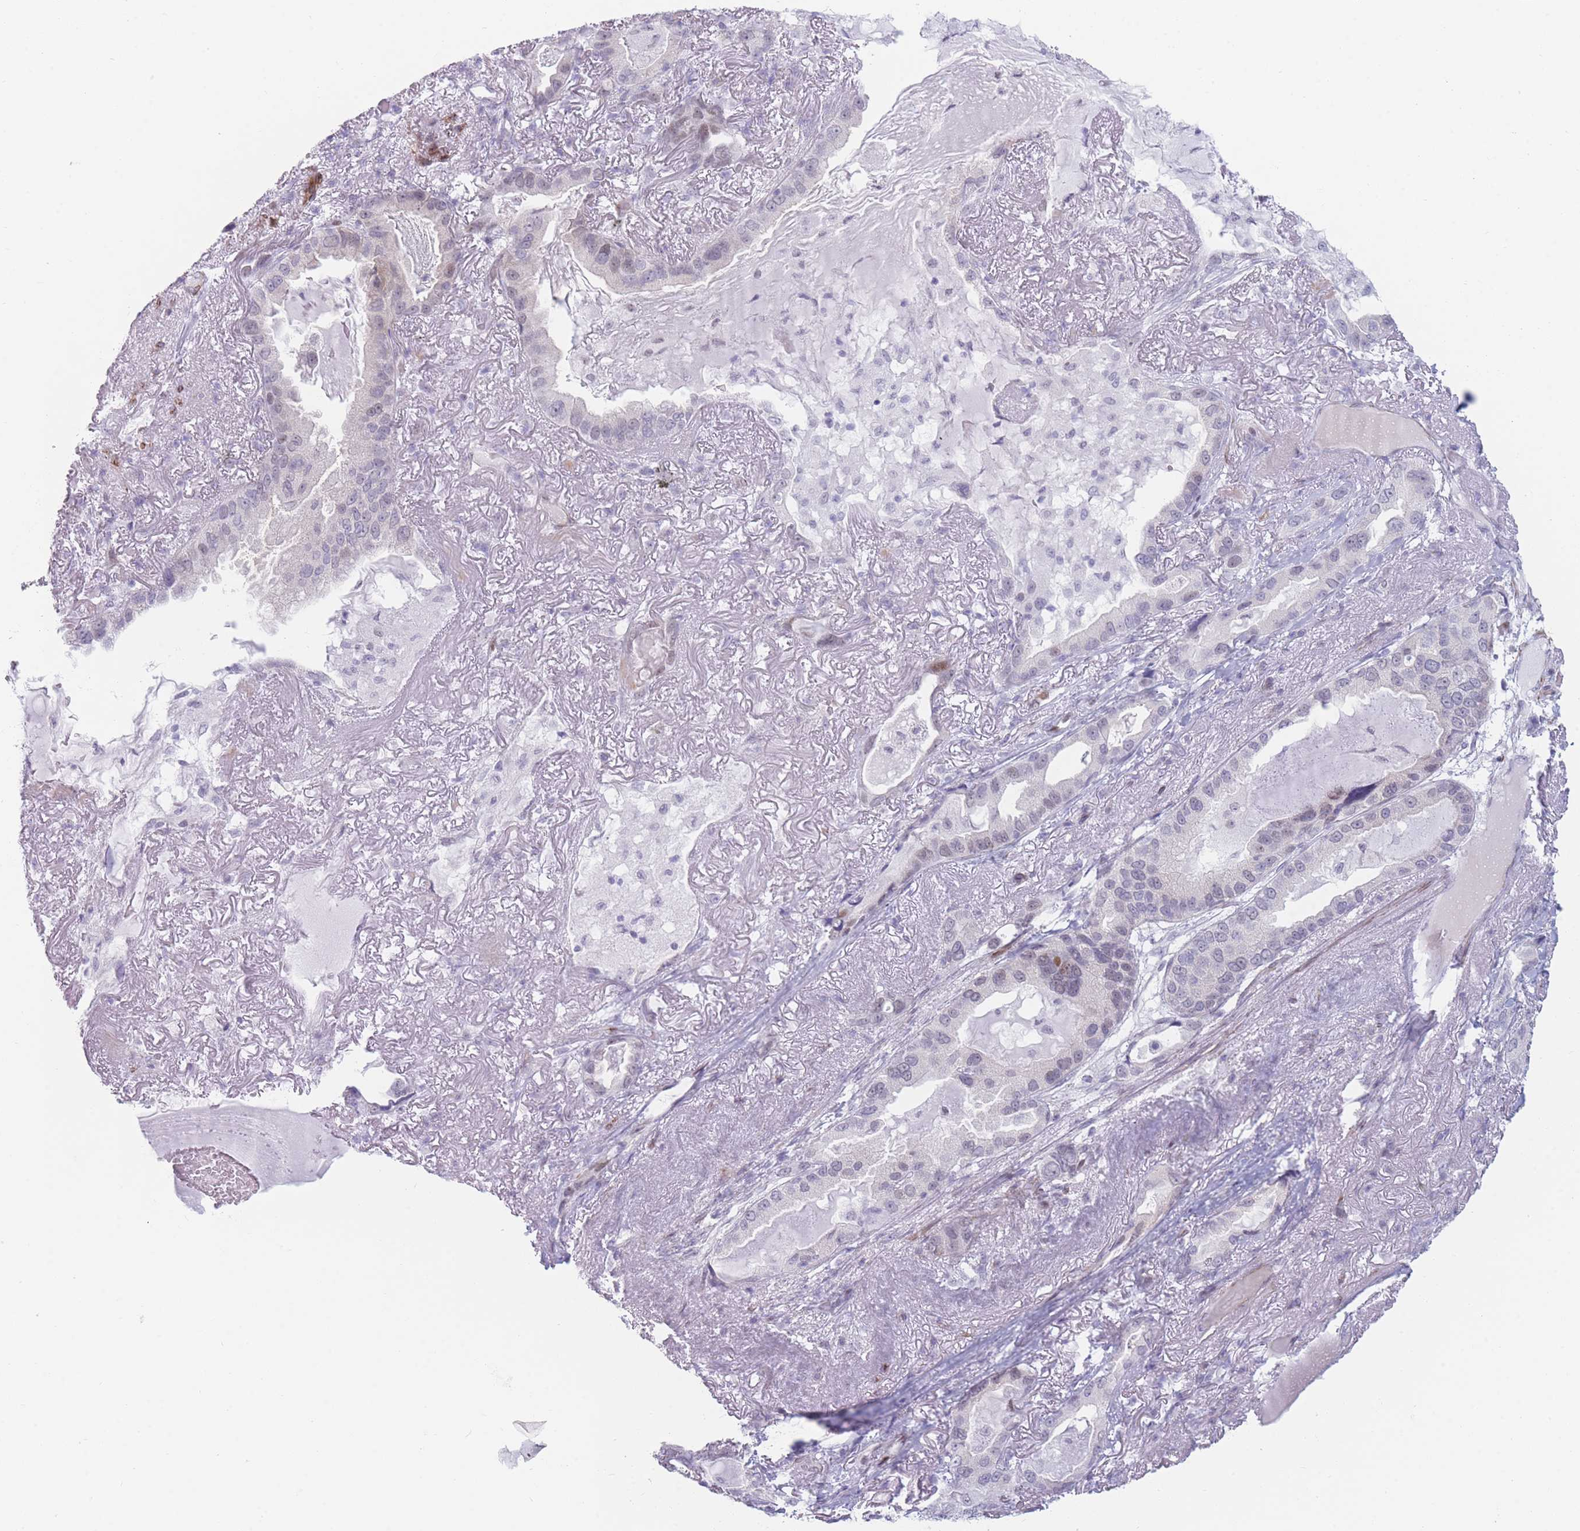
{"staining": {"intensity": "weak", "quantity": "<25%", "location": "nuclear"}, "tissue": "lung cancer", "cell_type": "Tumor cells", "image_type": "cancer", "snomed": [{"axis": "morphology", "description": "Adenocarcinoma, NOS"}, {"axis": "topography", "description": "Lung"}], "caption": "High magnification brightfield microscopy of lung cancer (adenocarcinoma) stained with DAB (brown) and counterstained with hematoxylin (blue): tumor cells show no significant staining.", "gene": "IFNA6", "patient": {"sex": "female", "age": 69}}